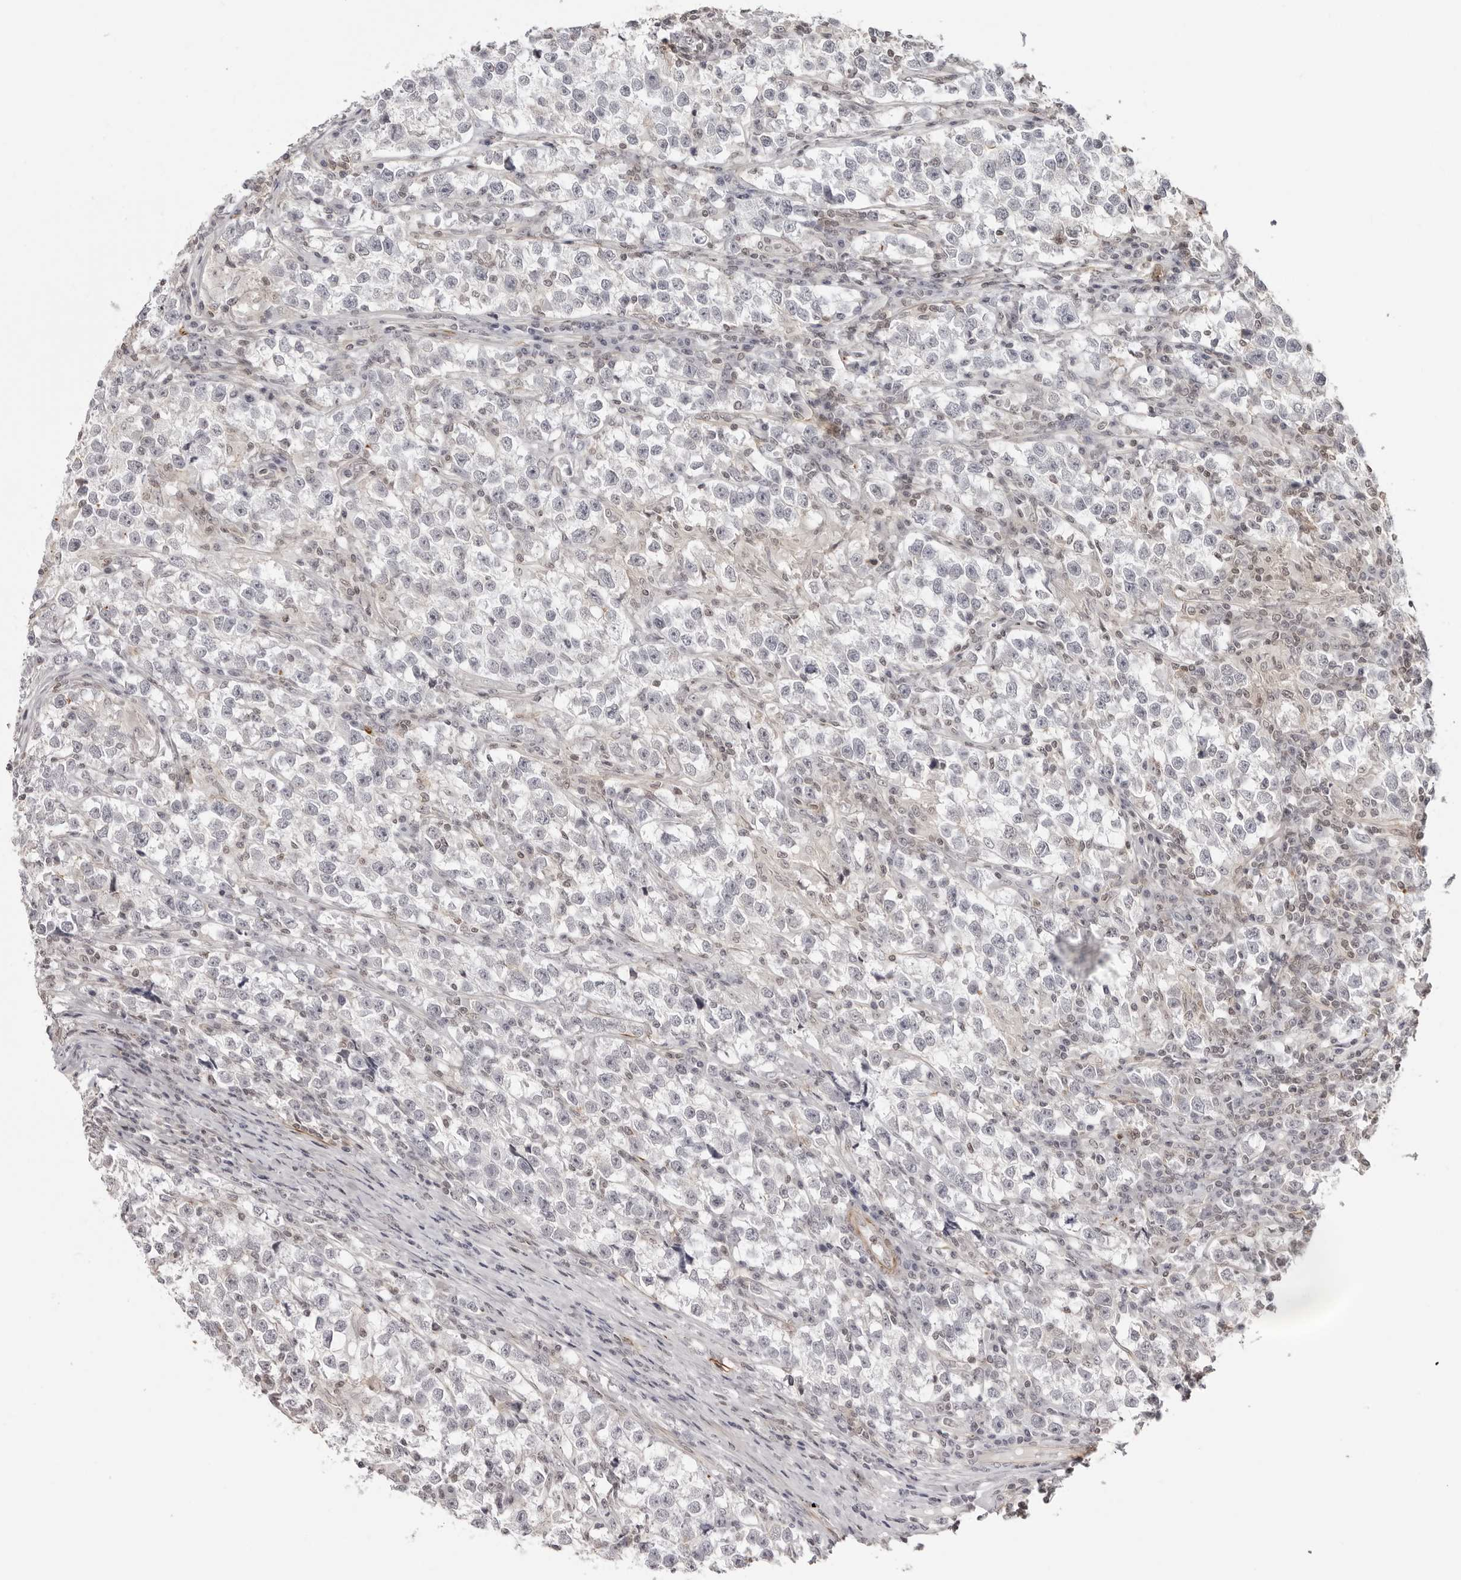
{"staining": {"intensity": "negative", "quantity": "none", "location": "none"}, "tissue": "testis cancer", "cell_type": "Tumor cells", "image_type": "cancer", "snomed": [{"axis": "morphology", "description": "Normal tissue, NOS"}, {"axis": "morphology", "description": "Seminoma, NOS"}, {"axis": "topography", "description": "Testis"}], "caption": "Tumor cells are negative for brown protein staining in testis cancer (seminoma).", "gene": "UNK", "patient": {"sex": "male", "age": 43}}